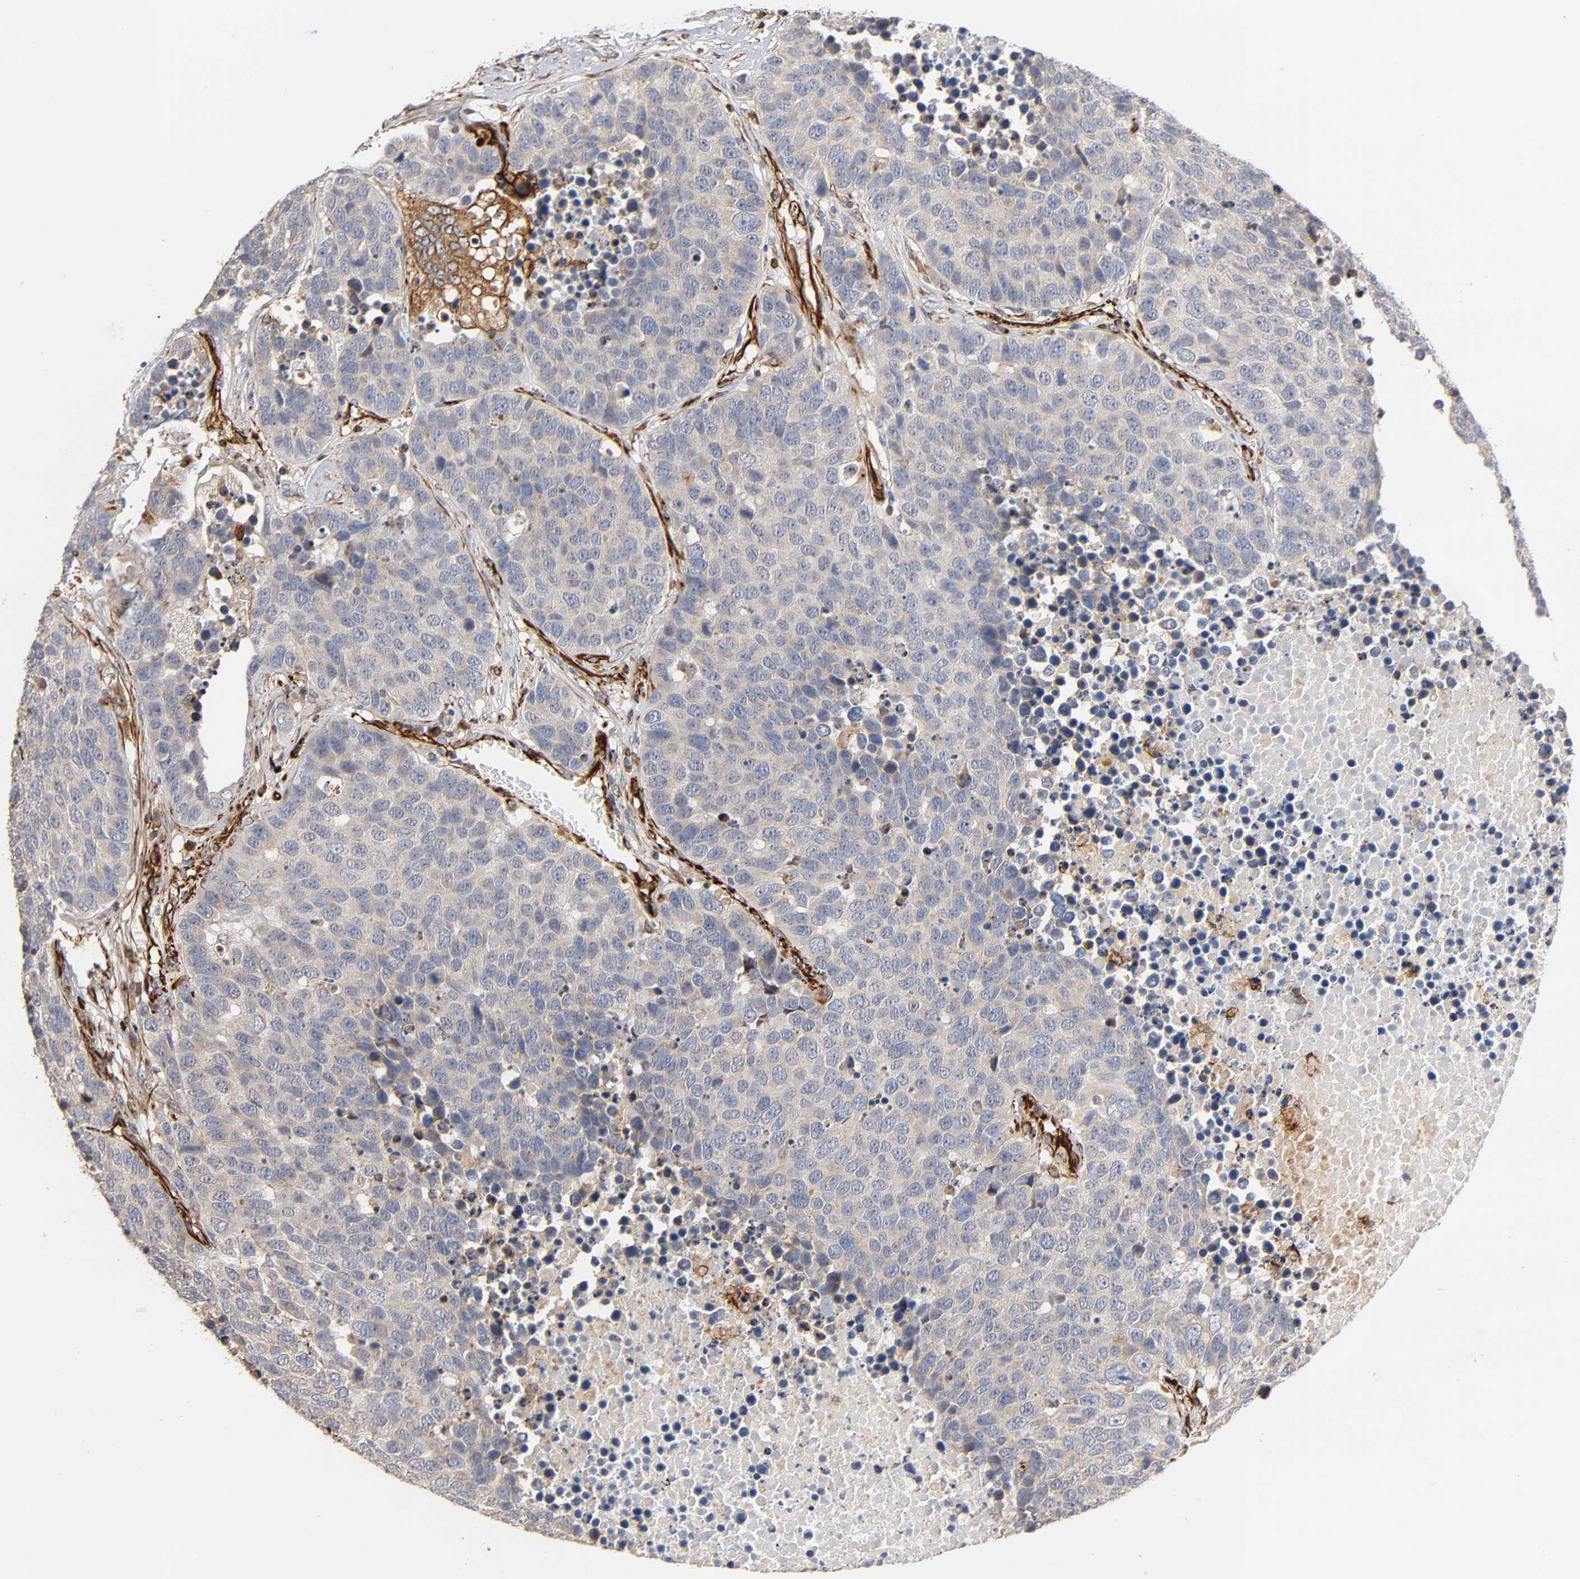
{"staining": {"intensity": "weak", "quantity": ">75%", "location": "cytoplasmic/membranous"}, "tissue": "carcinoid", "cell_type": "Tumor cells", "image_type": "cancer", "snomed": [{"axis": "morphology", "description": "Carcinoid, malignant, NOS"}, {"axis": "topography", "description": "Lung"}], "caption": "Brown immunohistochemical staining in human carcinoid reveals weak cytoplasmic/membranous positivity in approximately >75% of tumor cells. The staining was performed using DAB to visualize the protein expression in brown, while the nuclei were stained in blue with hematoxylin (Magnification: 20x).", "gene": "FAM118A", "patient": {"sex": "male", "age": 60}}